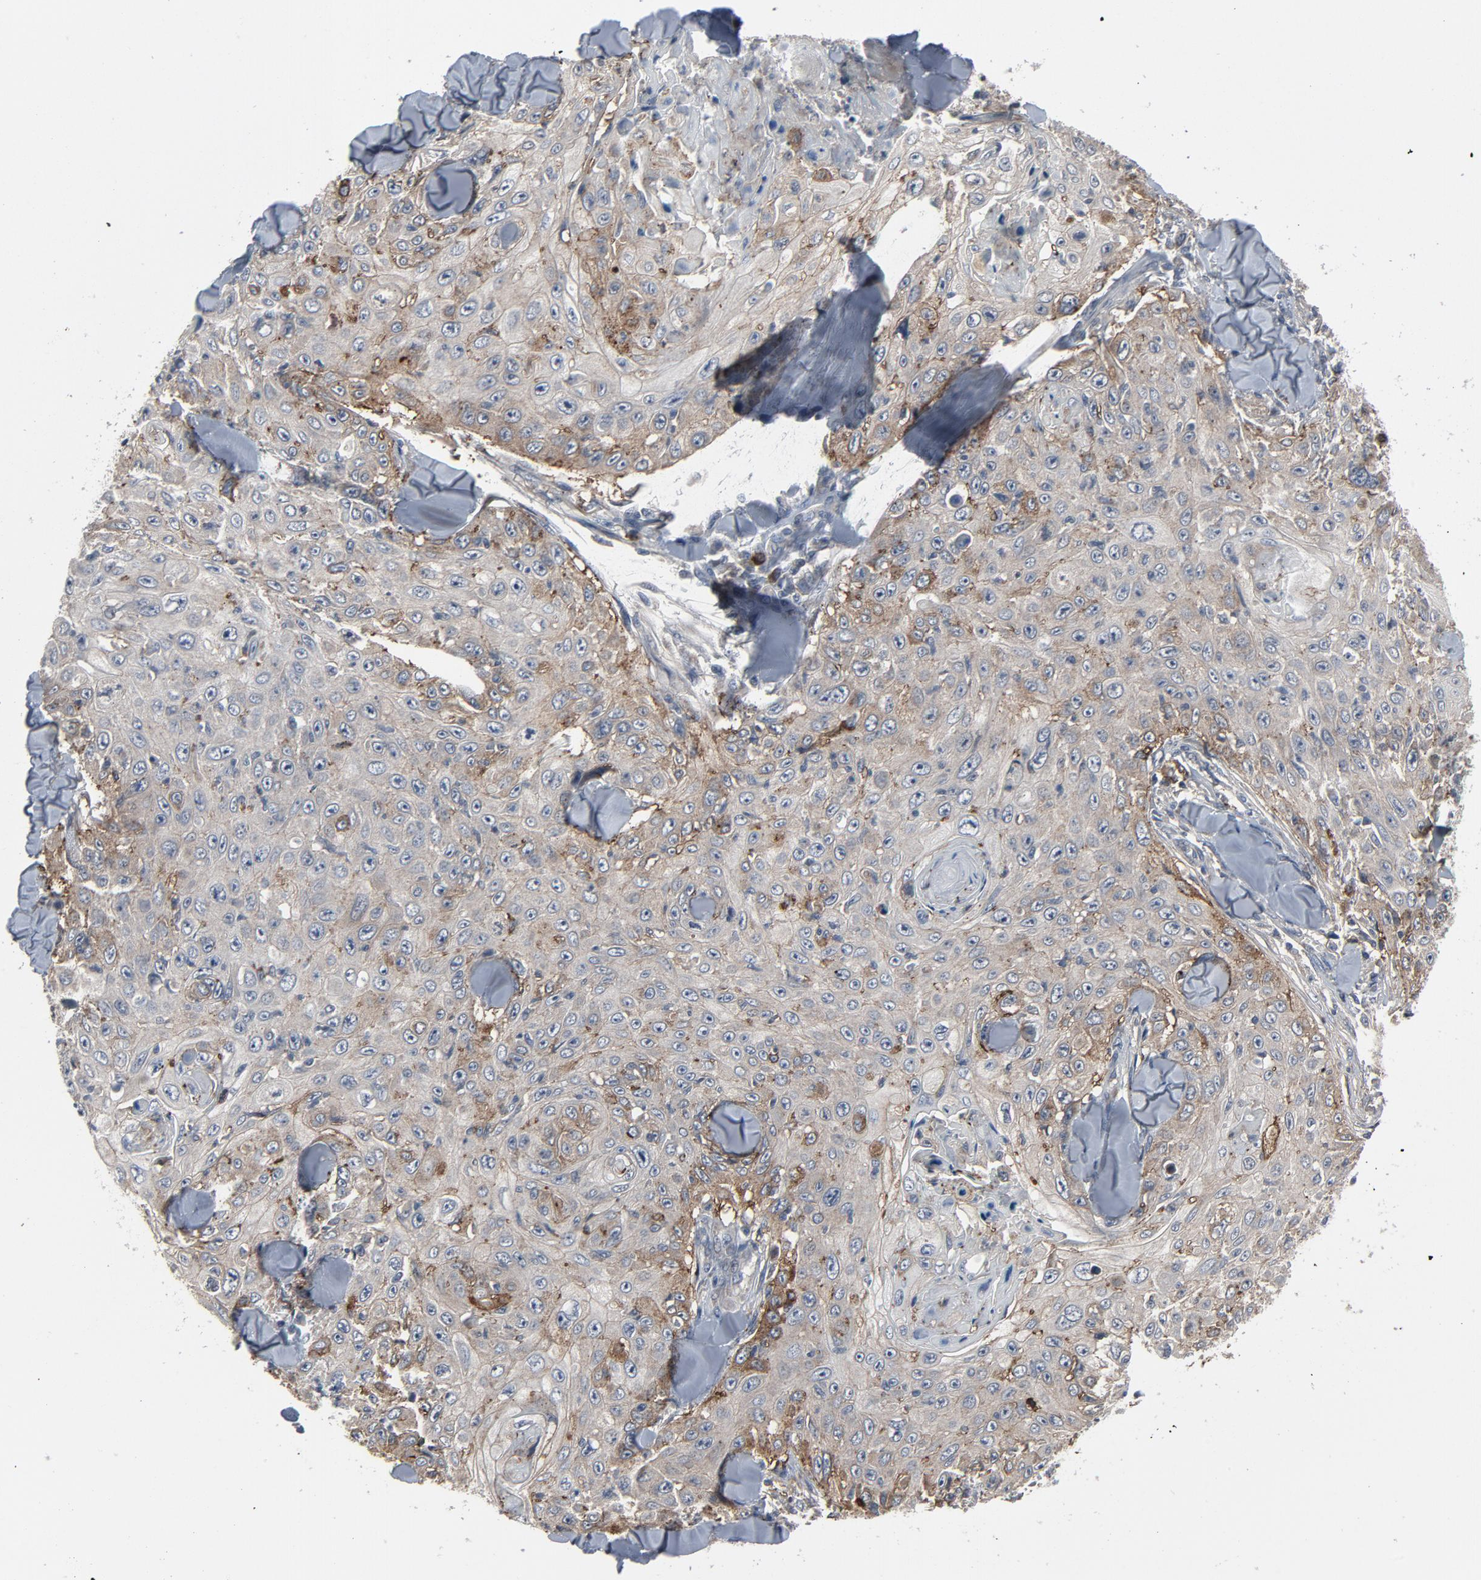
{"staining": {"intensity": "moderate", "quantity": "<25%", "location": "cytoplasmic/membranous"}, "tissue": "skin cancer", "cell_type": "Tumor cells", "image_type": "cancer", "snomed": [{"axis": "morphology", "description": "Squamous cell carcinoma, NOS"}, {"axis": "topography", "description": "Skin"}], "caption": "Protein staining exhibits moderate cytoplasmic/membranous positivity in approximately <25% of tumor cells in squamous cell carcinoma (skin).", "gene": "PDZD4", "patient": {"sex": "male", "age": 86}}